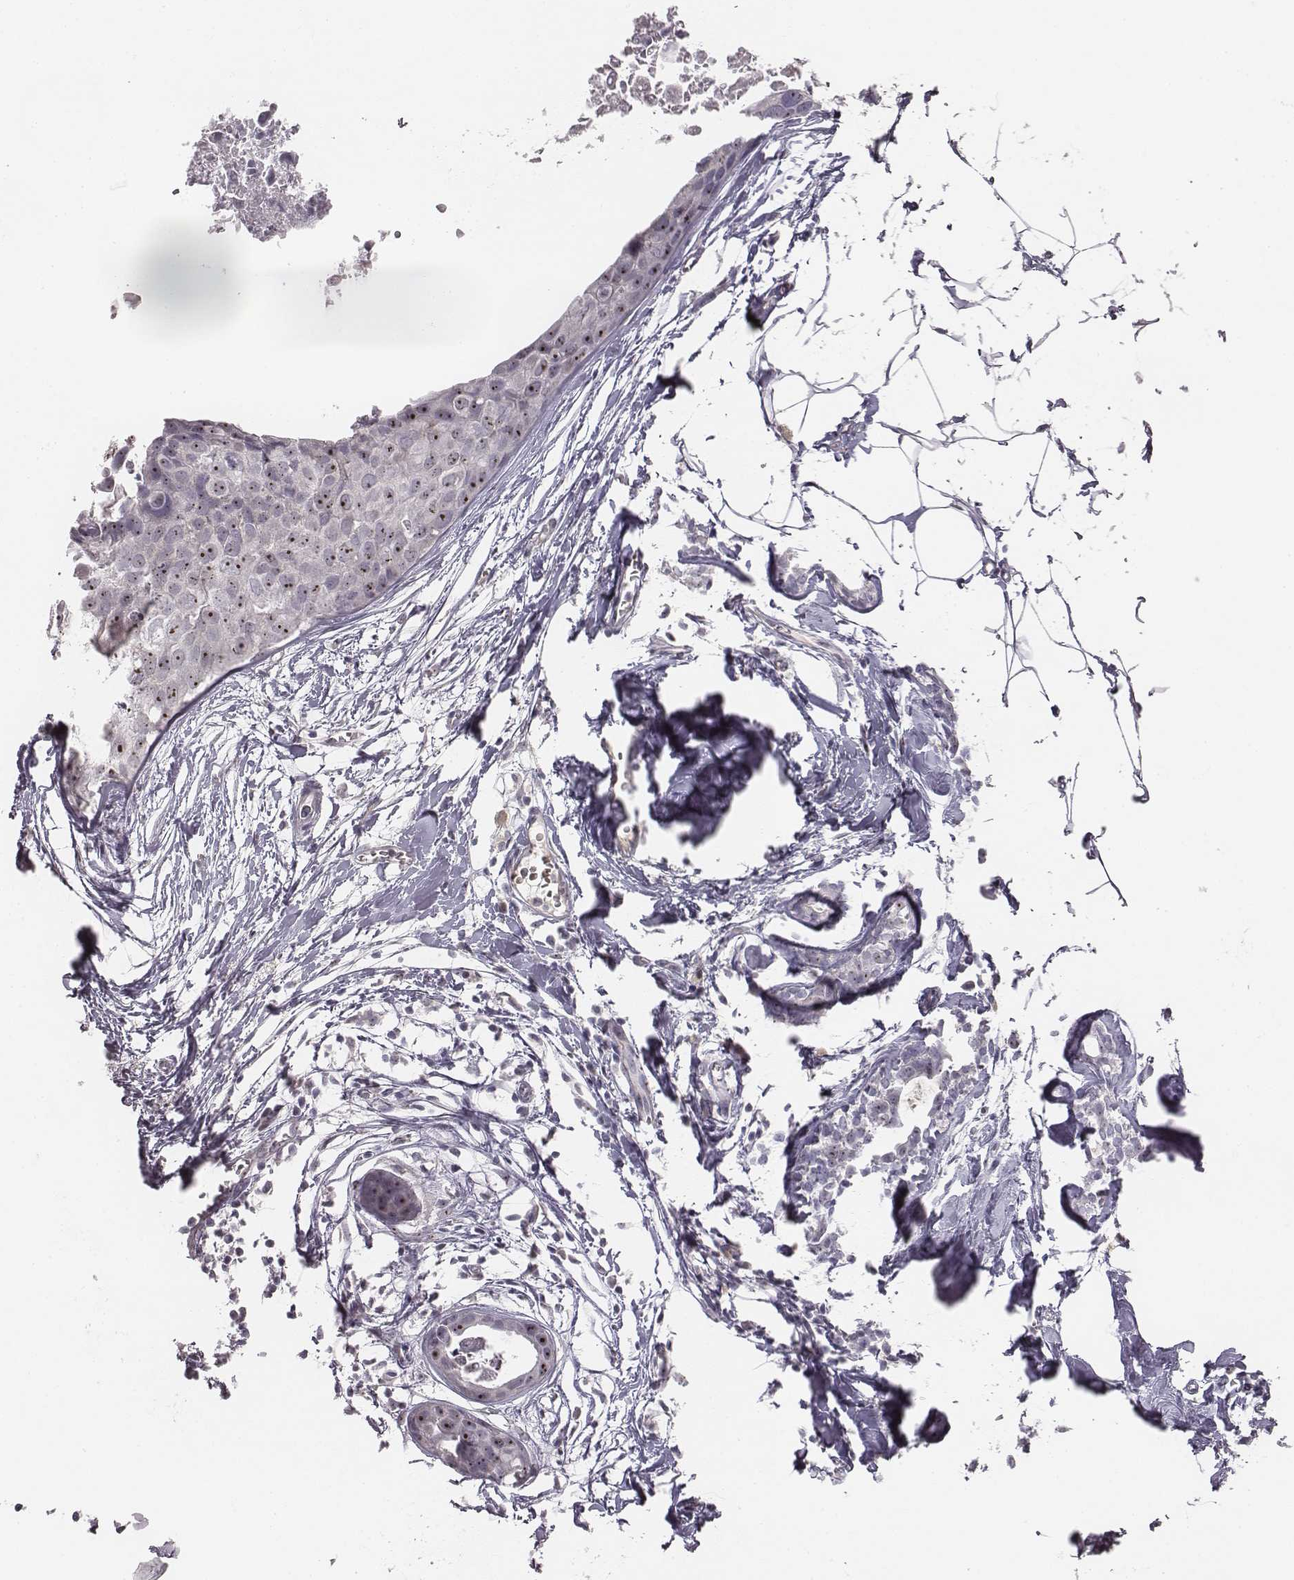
{"staining": {"intensity": "strong", "quantity": "25%-75%", "location": "nuclear"}, "tissue": "breast cancer", "cell_type": "Tumor cells", "image_type": "cancer", "snomed": [{"axis": "morphology", "description": "Duct carcinoma"}, {"axis": "topography", "description": "Breast"}], "caption": "Immunohistochemistry staining of breast intraductal carcinoma, which reveals high levels of strong nuclear staining in about 25%-75% of tumor cells indicating strong nuclear protein positivity. The staining was performed using DAB (3,3'-diaminobenzidine) (brown) for protein detection and nuclei were counterstained in hematoxylin (blue).", "gene": "NIFK", "patient": {"sex": "female", "age": 38}}